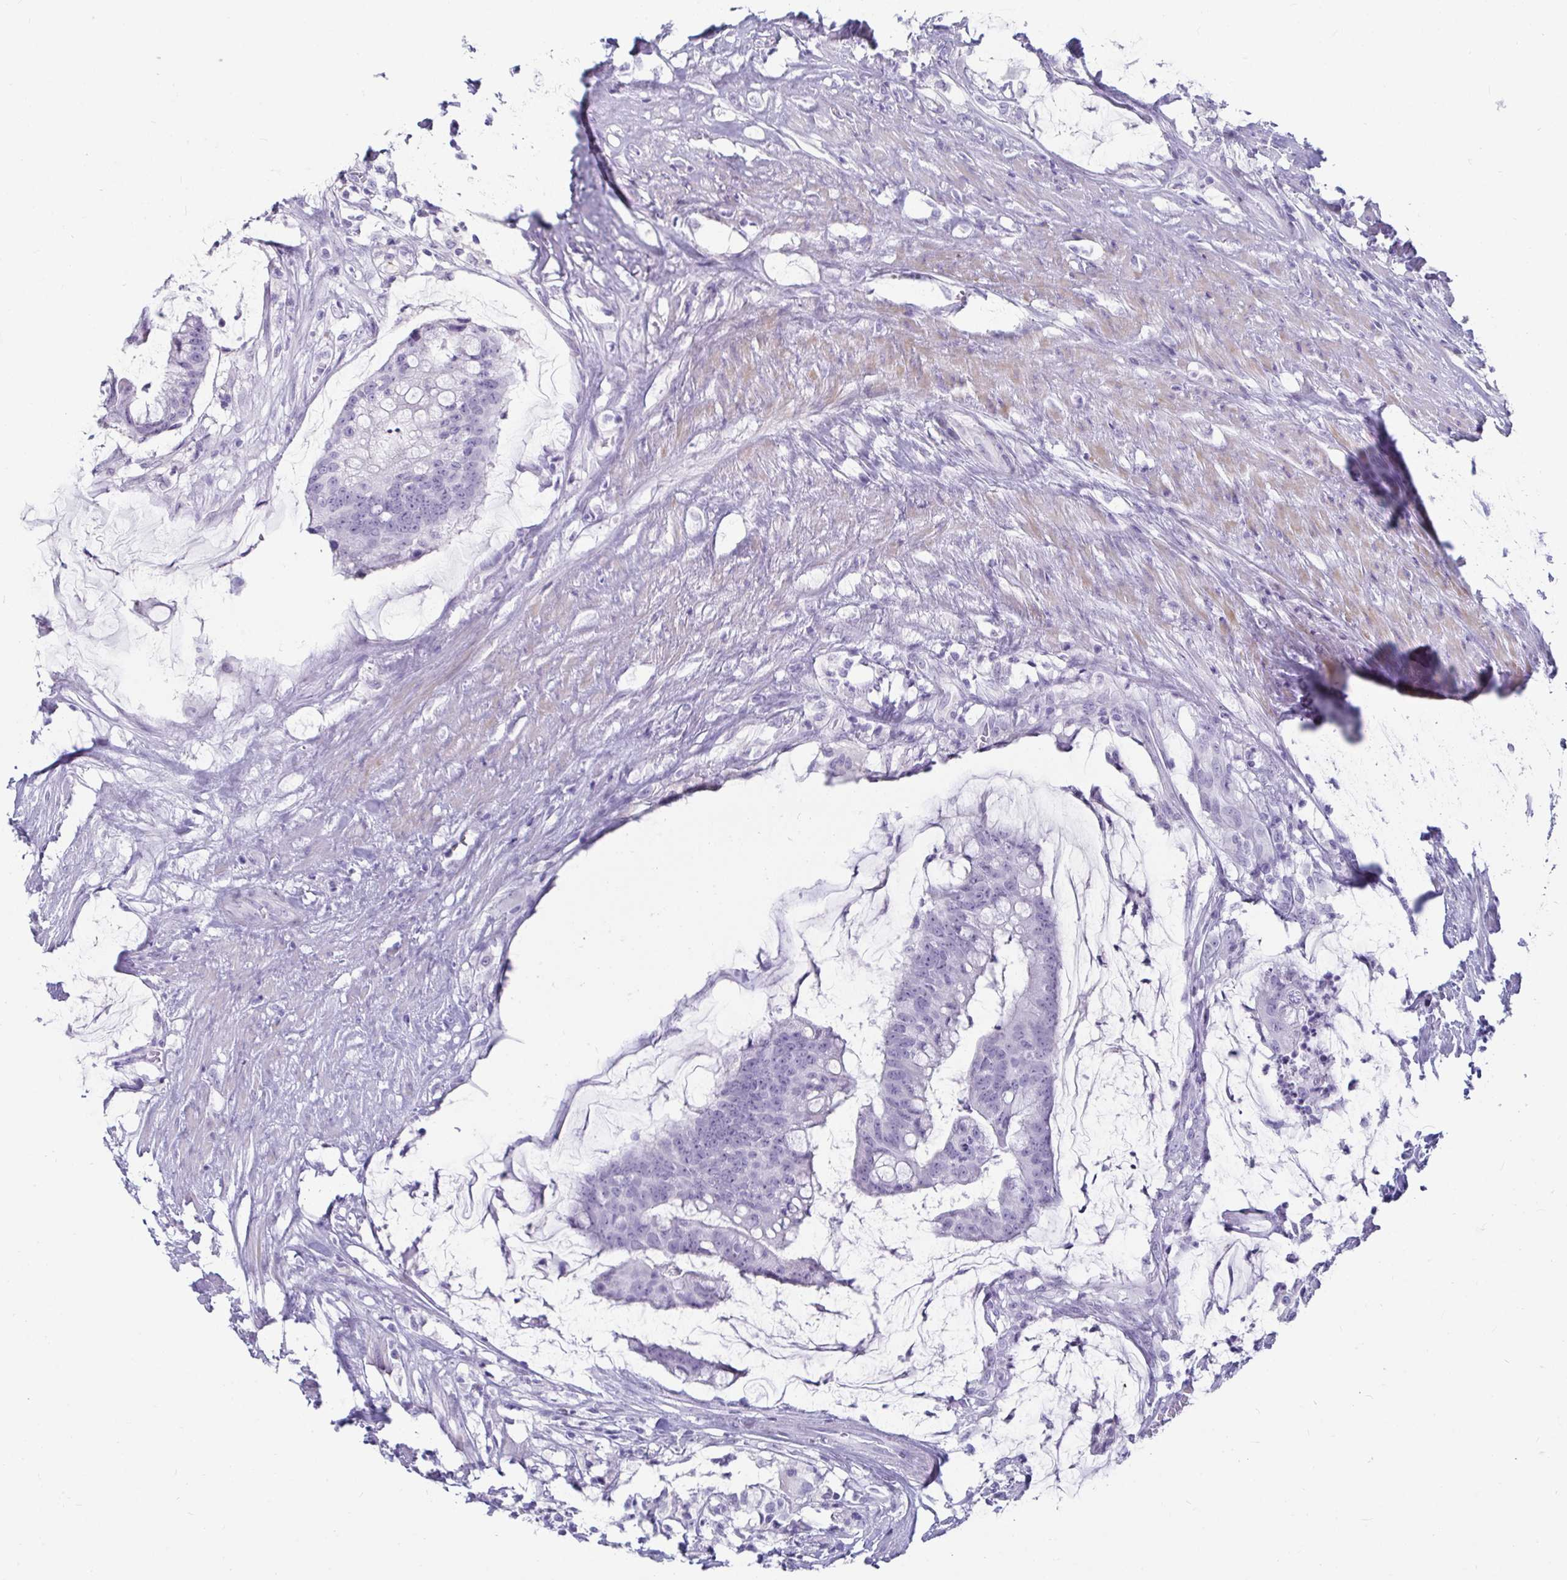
{"staining": {"intensity": "negative", "quantity": "none", "location": "none"}, "tissue": "colorectal cancer", "cell_type": "Tumor cells", "image_type": "cancer", "snomed": [{"axis": "morphology", "description": "Adenocarcinoma, NOS"}, {"axis": "topography", "description": "Colon"}], "caption": "DAB immunohistochemical staining of adenocarcinoma (colorectal) exhibits no significant expression in tumor cells. The staining was performed using DAB (3,3'-diaminobenzidine) to visualize the protein expression in brown, while the nuclei were stained in blue with hematoxylin (Magnification: 20x).", "gene": "NPY", "patient": {"sex": "male", "age": 62}}